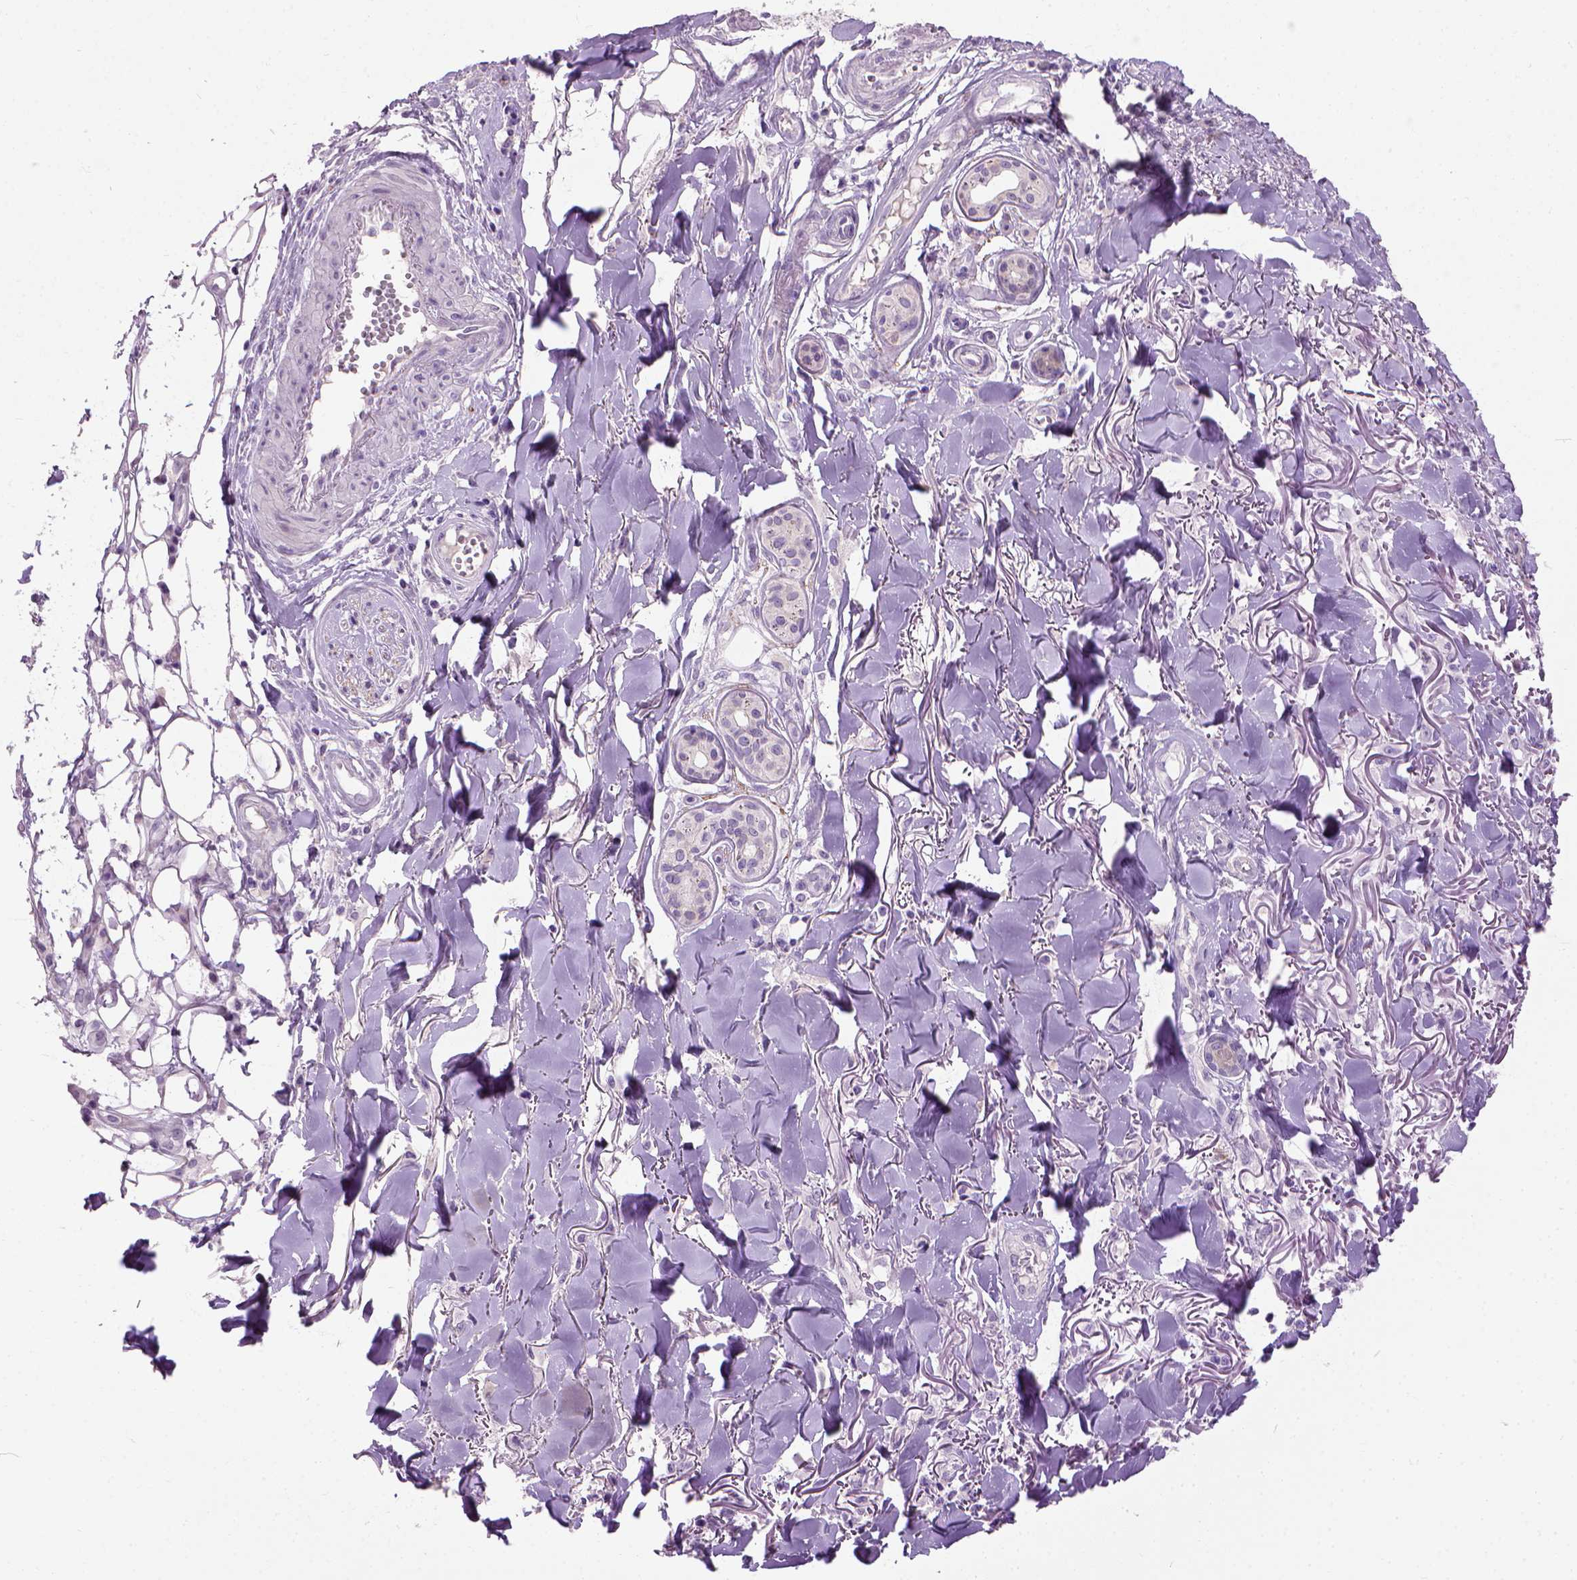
{"staining": {"intensity": "negative", "quantity": "none", "location": "none"}, "tissue": "skin cancer", "cell_type": "Tumor cells", "image_type": "cancer", "snomed": [{"axis": "morphology", "description": "Squamous cell carcinoma, NOS"}, {"axis": "topography", "description": "Skin"}], "caption": "Histopathology image shows no protein positivity in tumor cells of skin squamous cell carcinoma tissue.", "gene": "MAPT", "patient": {"sex": "male", "age": 75}}